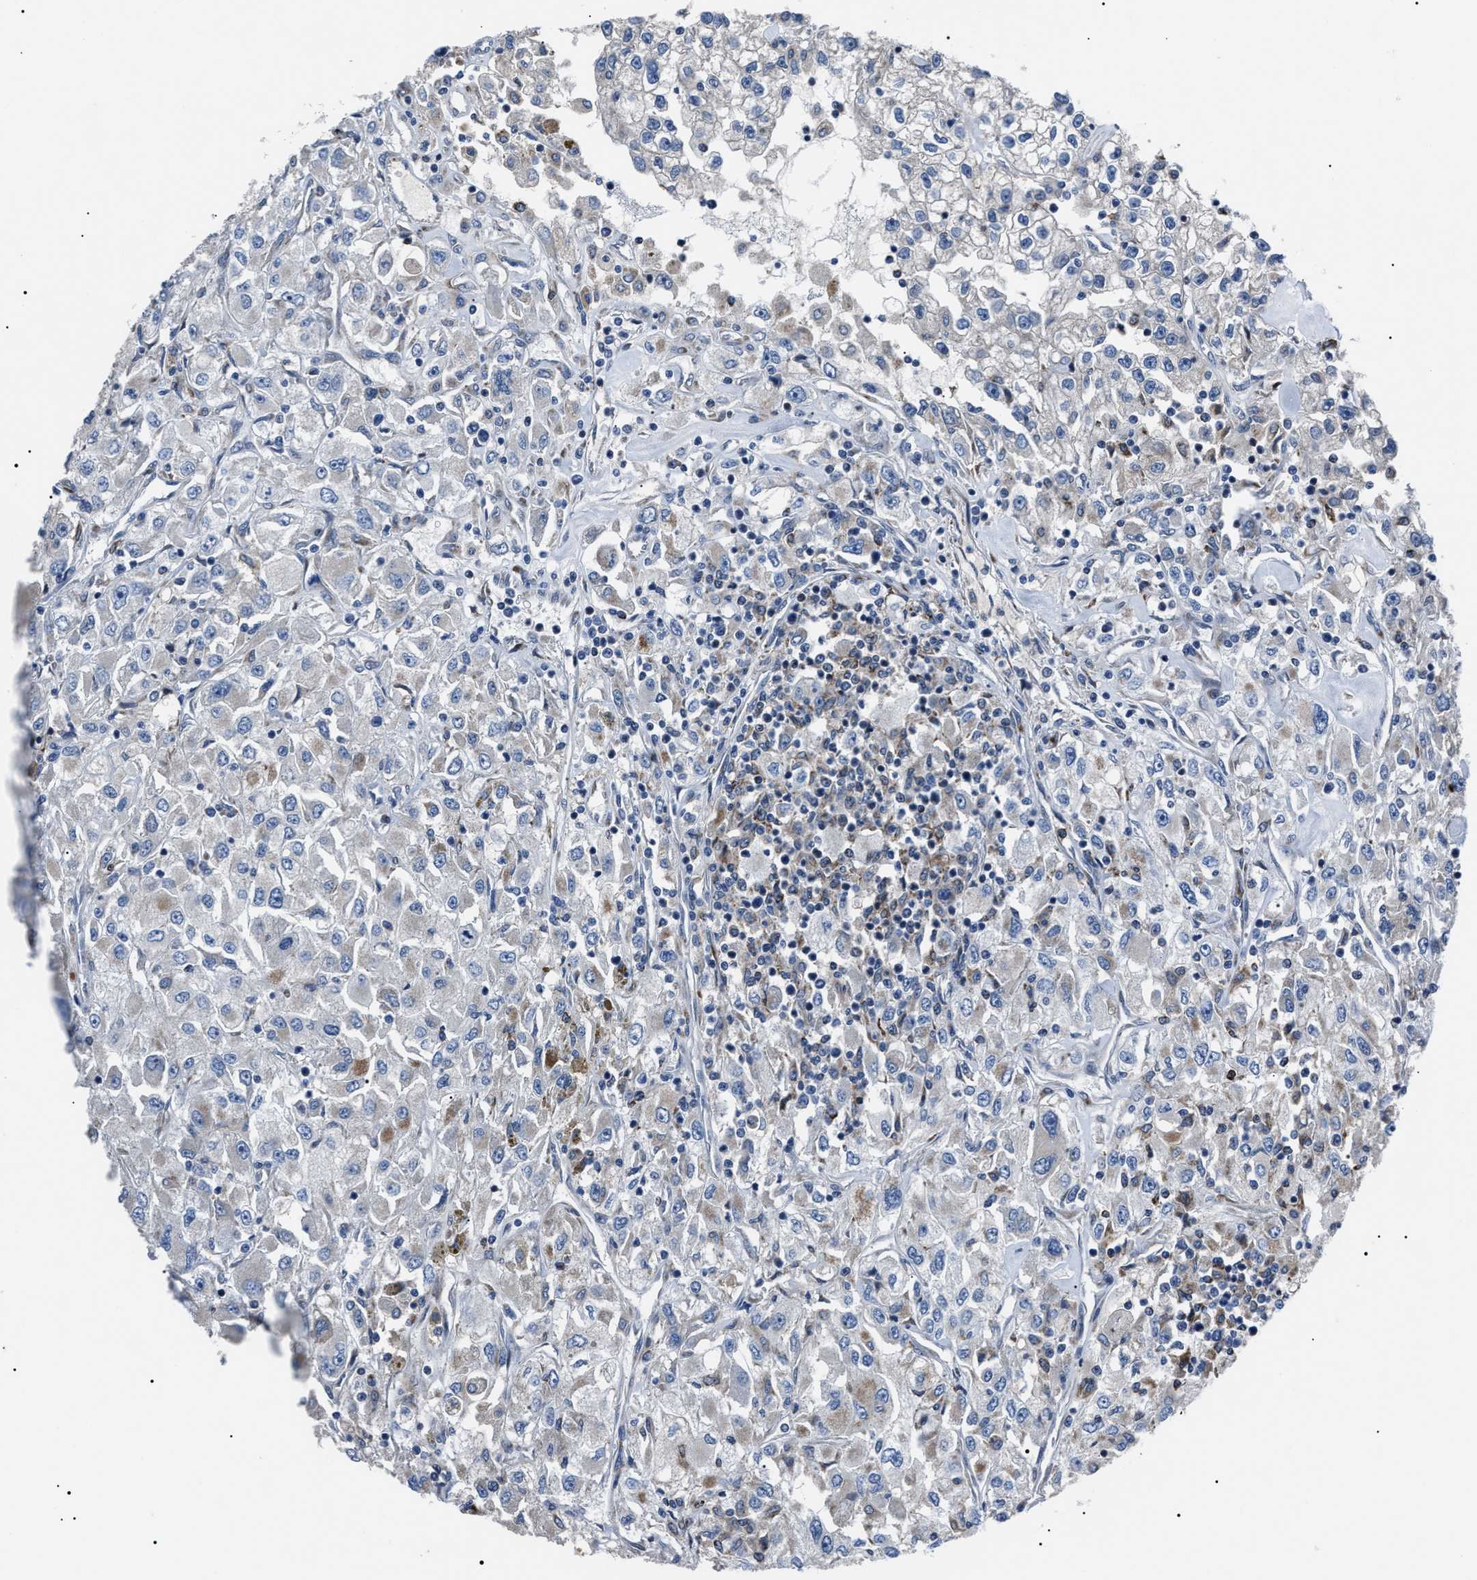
{"staining": {"intensity": "negative", "quantity": "none", "location": "none"}, "tissue": "renal cancer", "cell_type": "Tumor cells", "image_type": "cancer", "snomed": [{"axis": "morphology", "description": "Adenocarcinoma, NOS"}, {"axis": "topography", "description": "Kidney"}], "caption": "Tumor cells are negative for brown protein staining in renal cancer.", "gene": "LRRC14", "patient": {"sex": "female", "age": 52}}